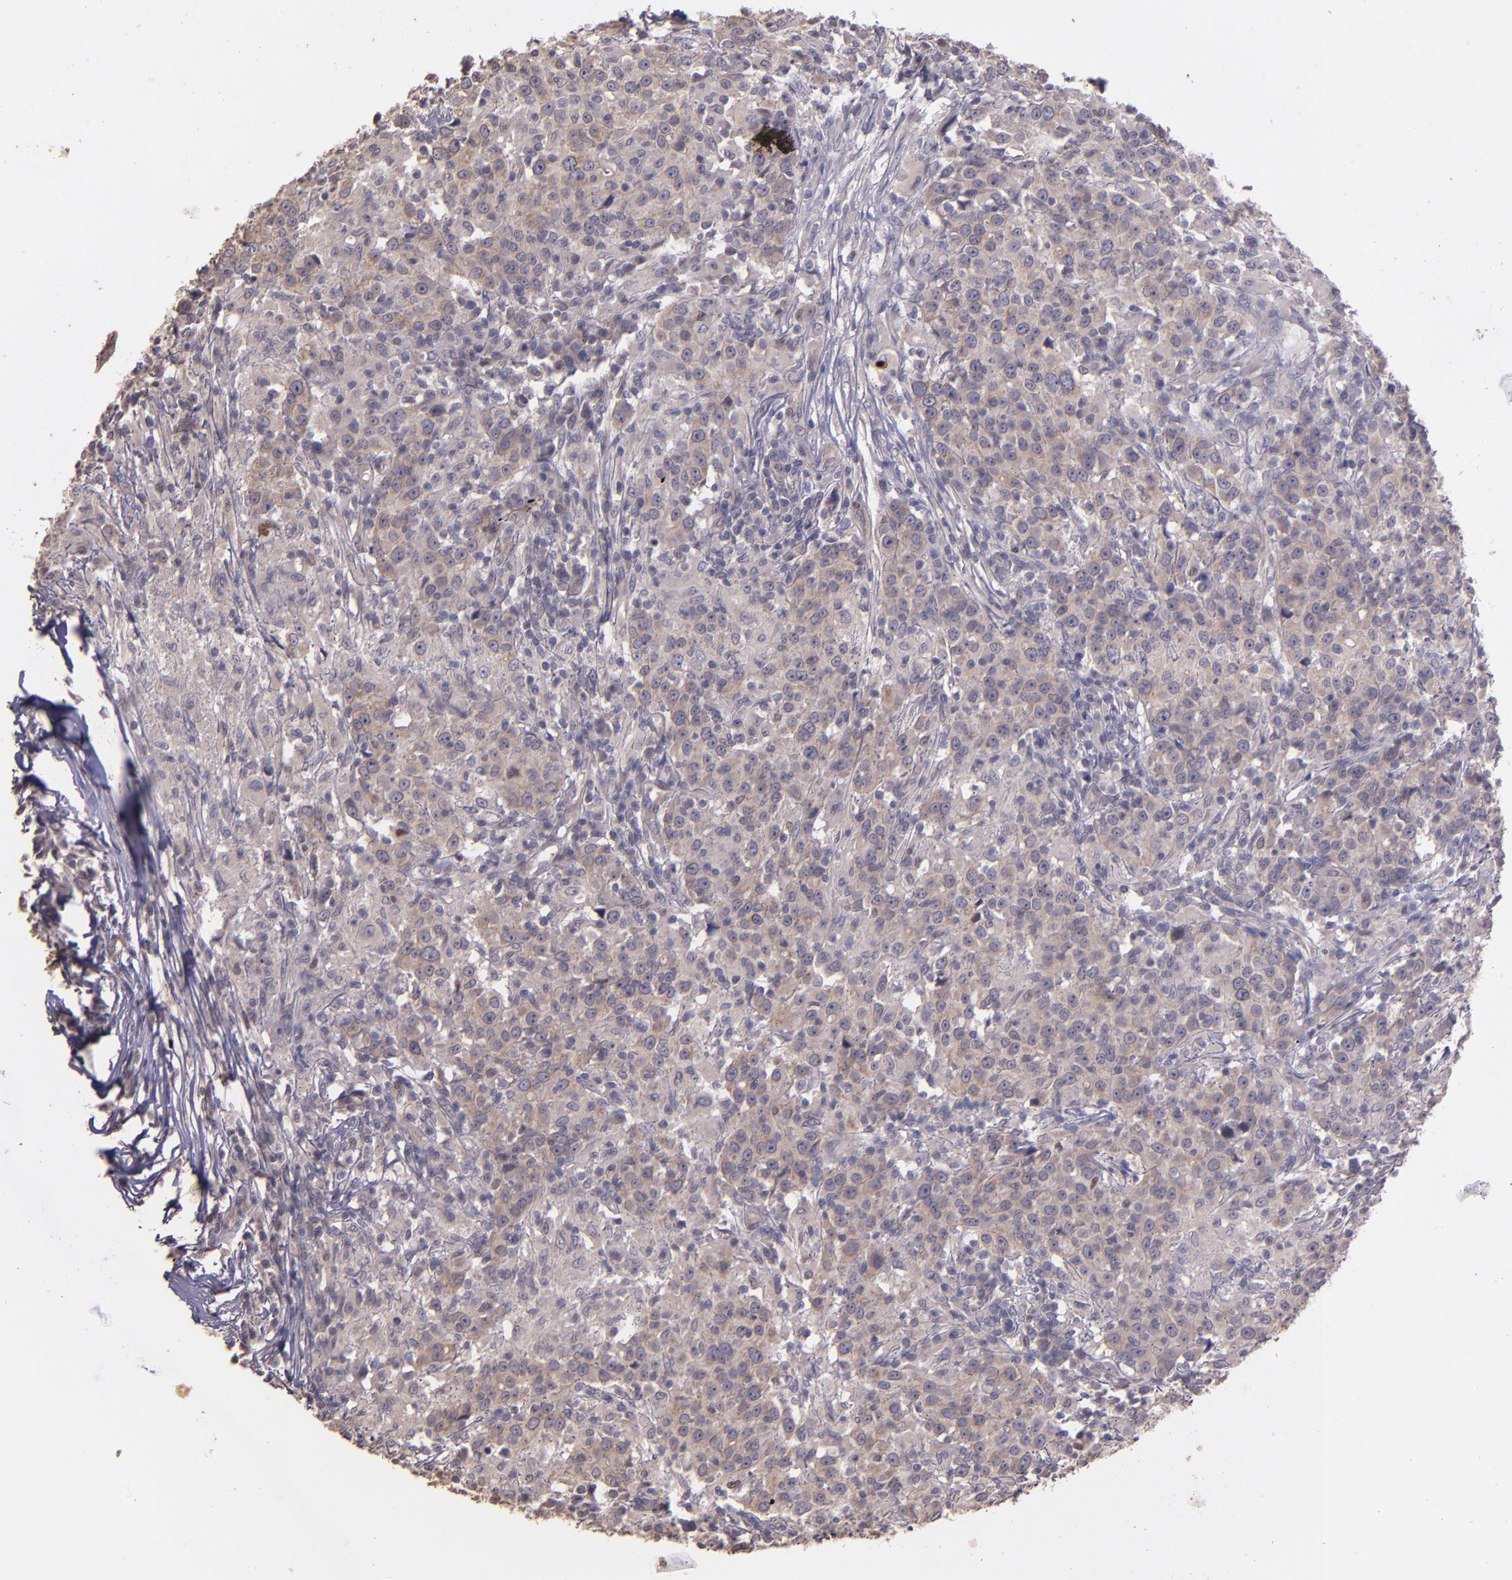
{"staining": {"intensity": "weak", "quantity": "25%-75%", "location": "cytoplasmic/membranous"}, "tissue": "head and neck cancer", "cell_type": "Tumor cells", "image_type": "cancer", "snomed": [{"axis": "morphology", "description": "Adenocarcinoma, NOS"}, {"axis": "topography", "description": "Salivary gland"}, {"axis": "topography", "description": "Head-Neck"}], "caption": "Immunohistochemical staining of human head and neck cancer exhibits weak cytoplasmic/membranous protein positivity in approximately 25%-75% of tumor cells.", "gene": "NUP62CL", "patient": {"sex": "female", "age": 65}}